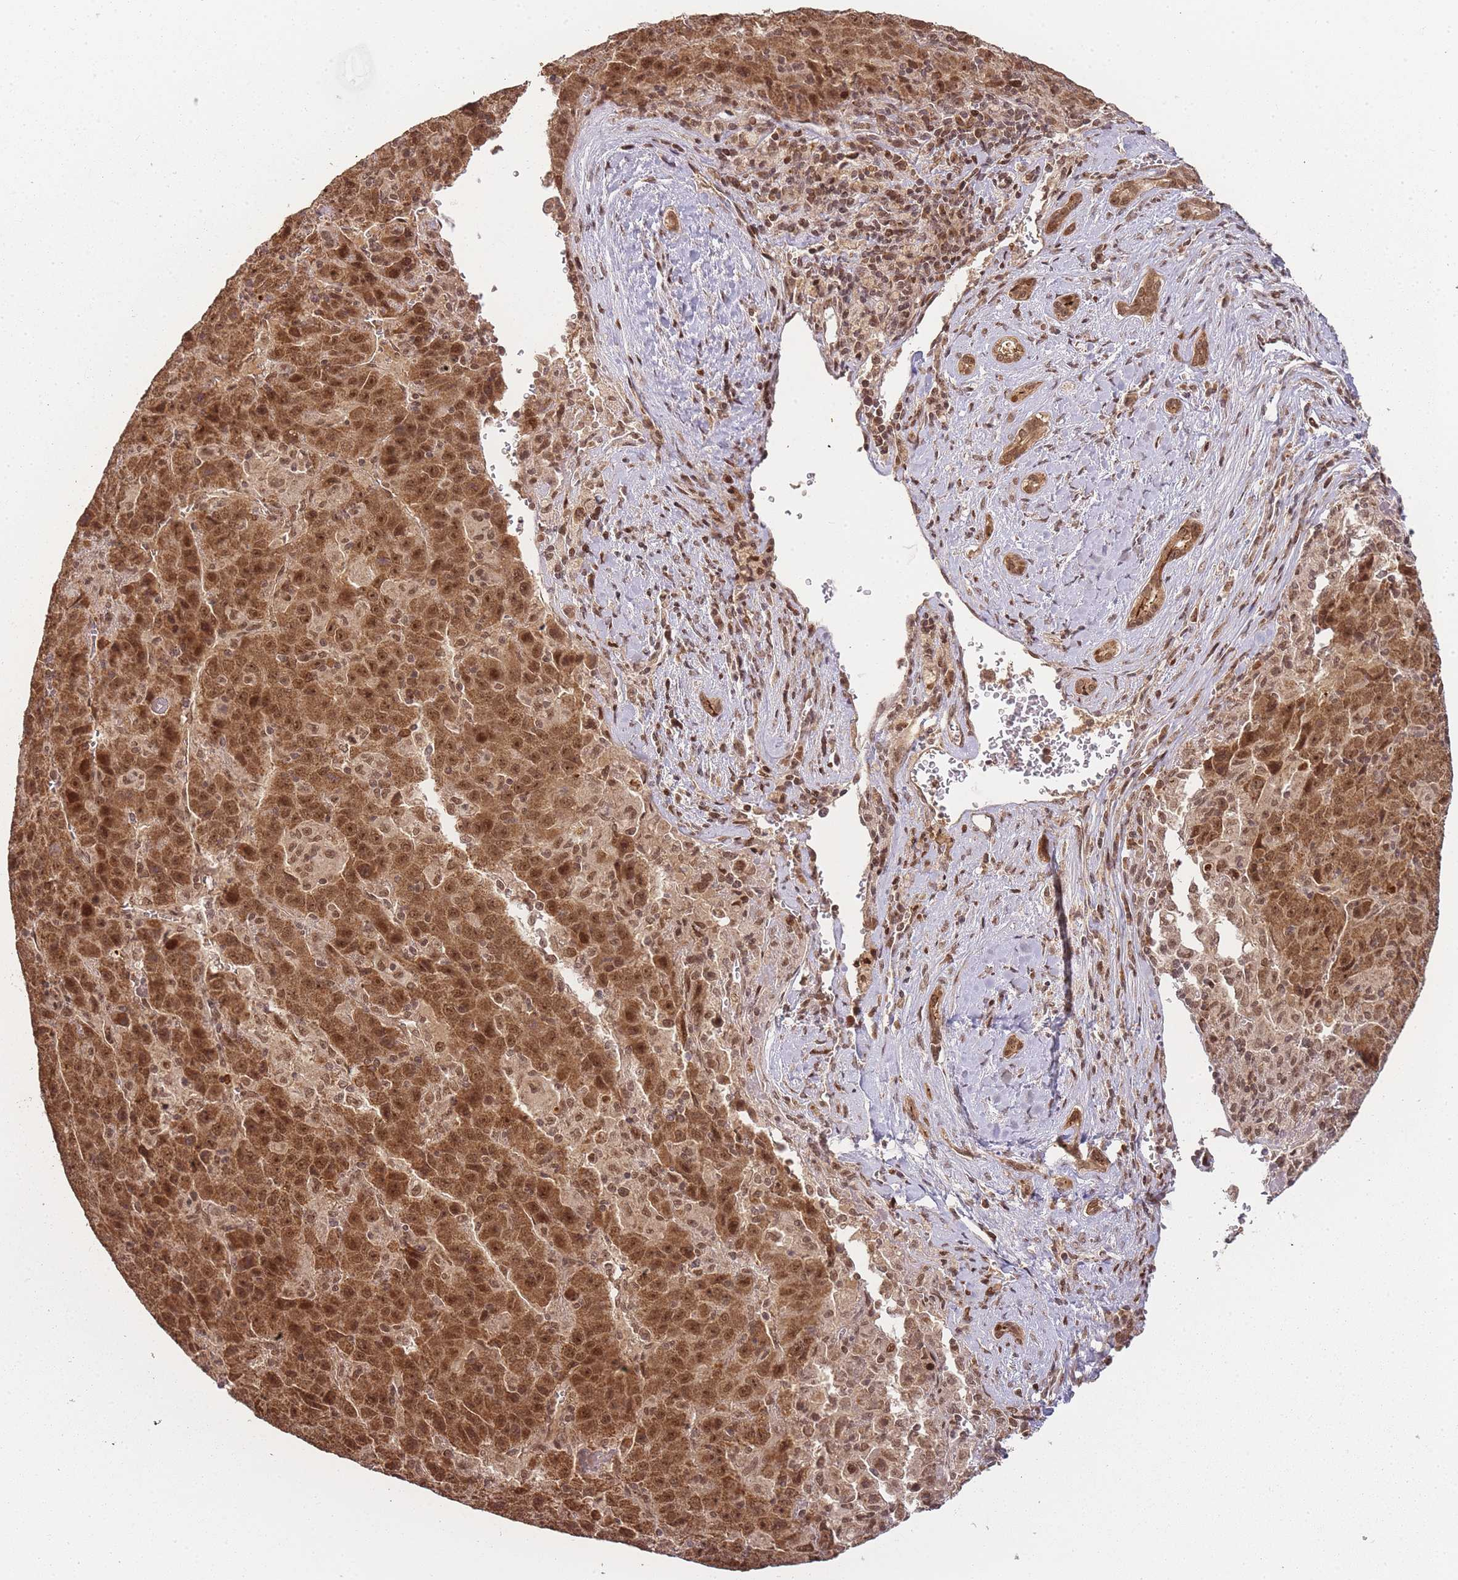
{"staining": {"intensity": "moderate", "quantity": ">75%", "location": "cytoplasmic/membranous,nuclear"}, "tissue": "liver cancer", "cell_type": "Tumor cells", "image_type": "cancer", "snomed": [{"axis": "morphology", "description": "Carcinoma, Hepatocellular, NOS"}, {"axis": "topography", "description": "Liver"}], "caption": "Liver hepatocellular carcinoma was stained to show a protein in brown. There is medium levels of moderate cytoplasmic/membranous and nuclear positivity in approximately >75% of tumor cells.", "gene": "ZNF497", "patient": {"sex": "female", "age": 53}}